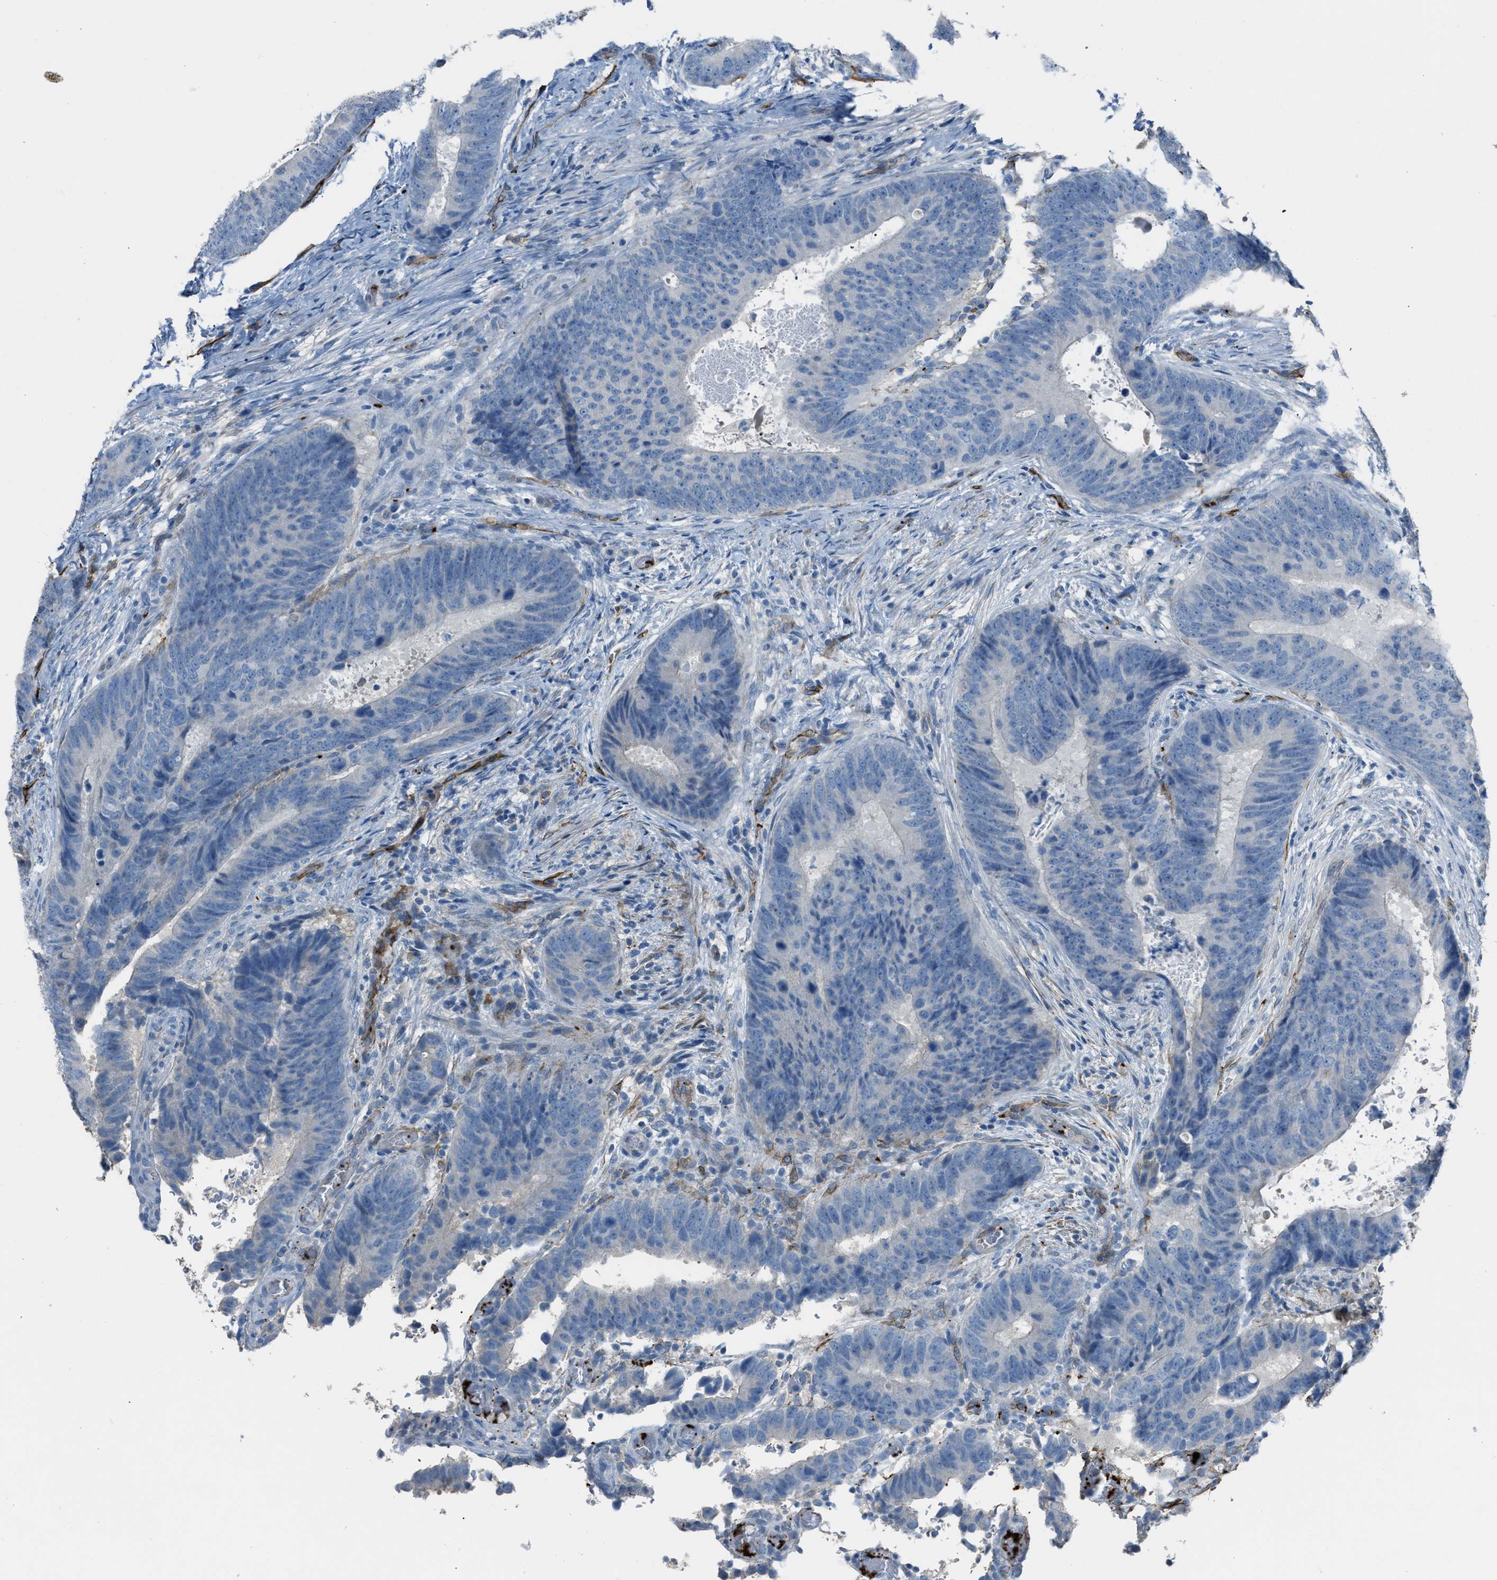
{"staining": {"intensity": "negative", "quantity": "none", "location": "none"}, "tissue": "colorectal cancer", "cell_type": "Tumor cells", "image_type": "cancer", "snomed": [{"axis": "morphology", "description": "Adenocarcinoma, NOS"}, {"axis": "topography", "description": "Colon"}], "caption": "Immunohistochemistry photomicrograph of neoplastic tissue: human colorectal adenocarcinoma stained with DAB demonstrates no significant protein expression in tumor cells.", "gene": "SLC22A15", "patient": {"sex": "male", "age": 56}}